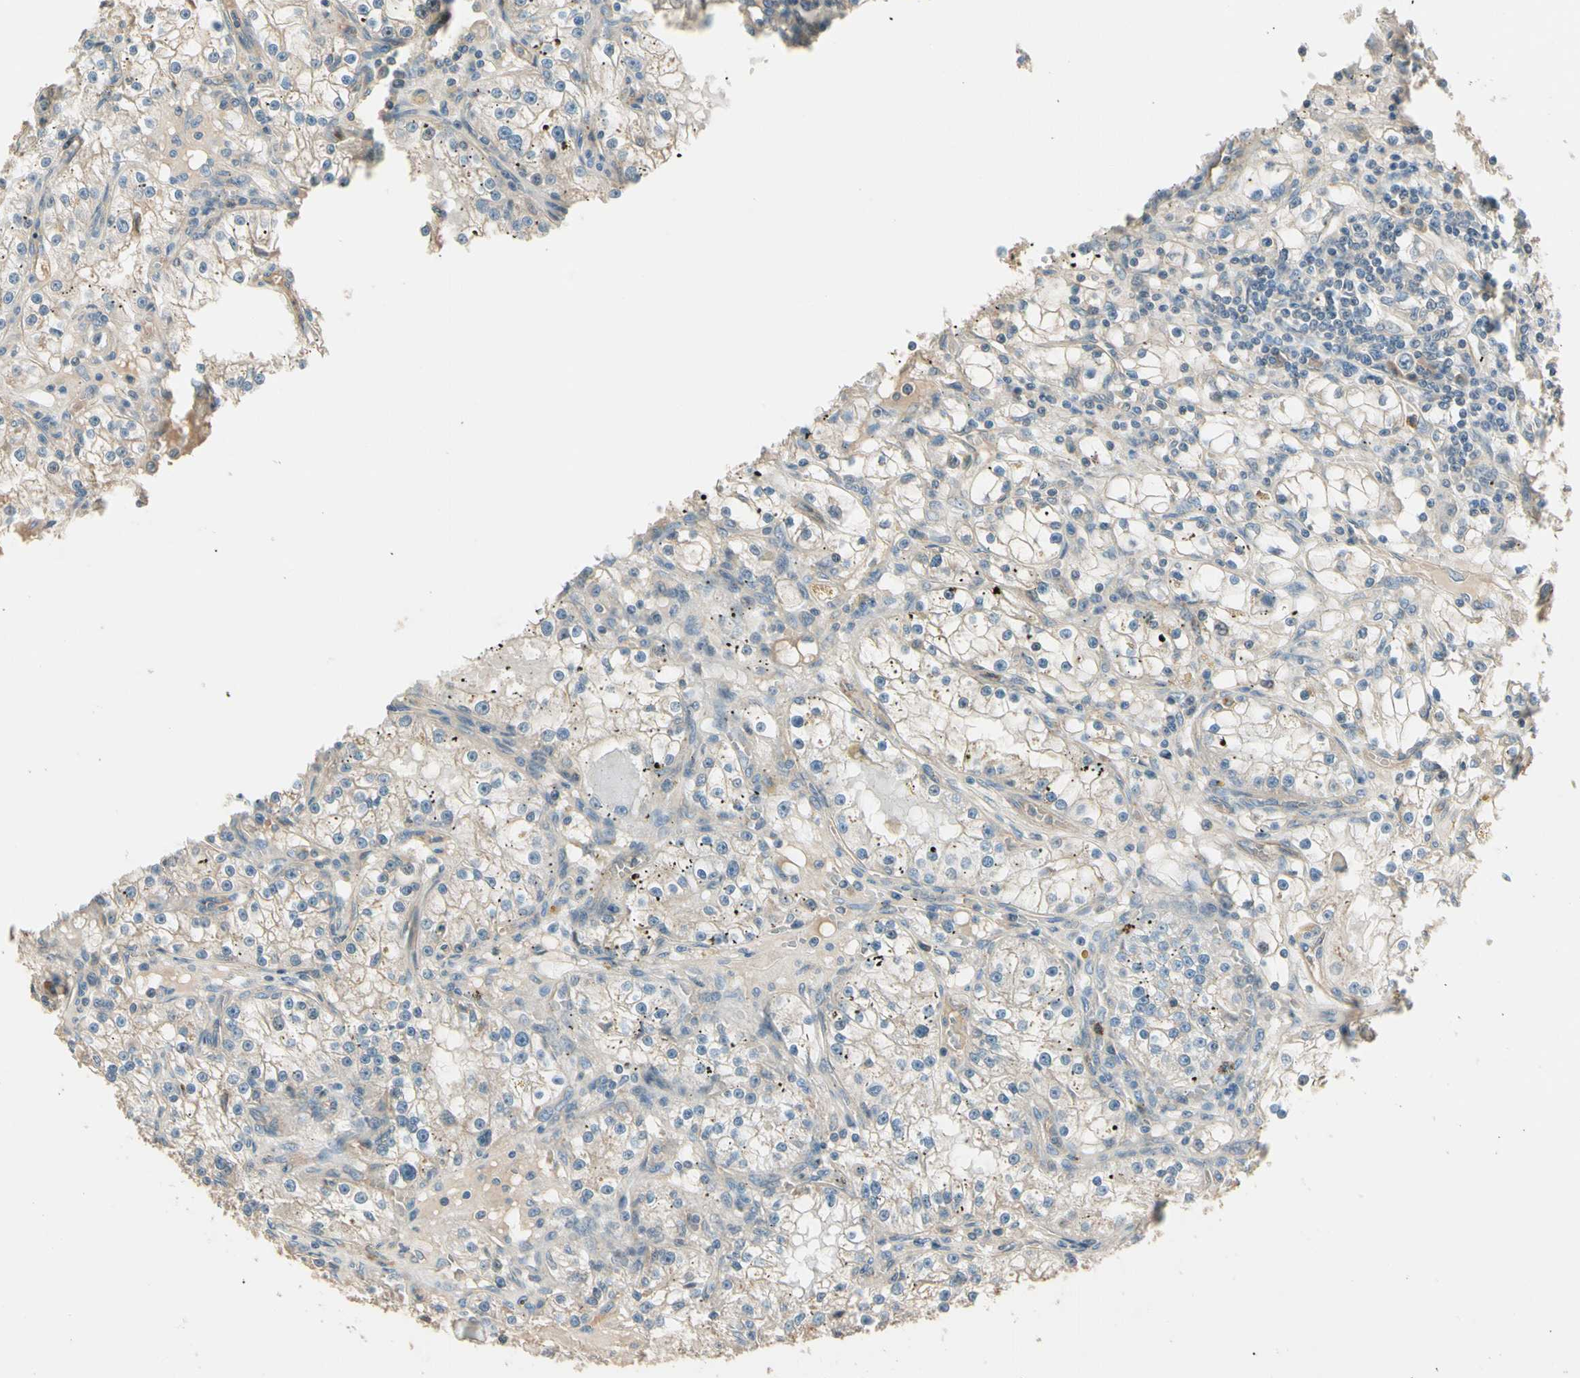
{"staining": {"intensity": "negative", "quantity": "none", "location": "none"}, "tissue": "renal cancer", "cell_type": "Tumor cells", "image_type": "cancer", "snomed": [{"axis": "morphology", "description": "Adenocarcinoma, NOS"}, {"axis": "topography", "description": "Kidney"}], "caption": "Immunohistochemistry (IHC) histopathology image of adenocarcinoma (renal) stained for a protein (brown), which displays no expression in tumor cells.", "gene": "TNFRSF21", "patient": {"sex": "male", "age": 56}}